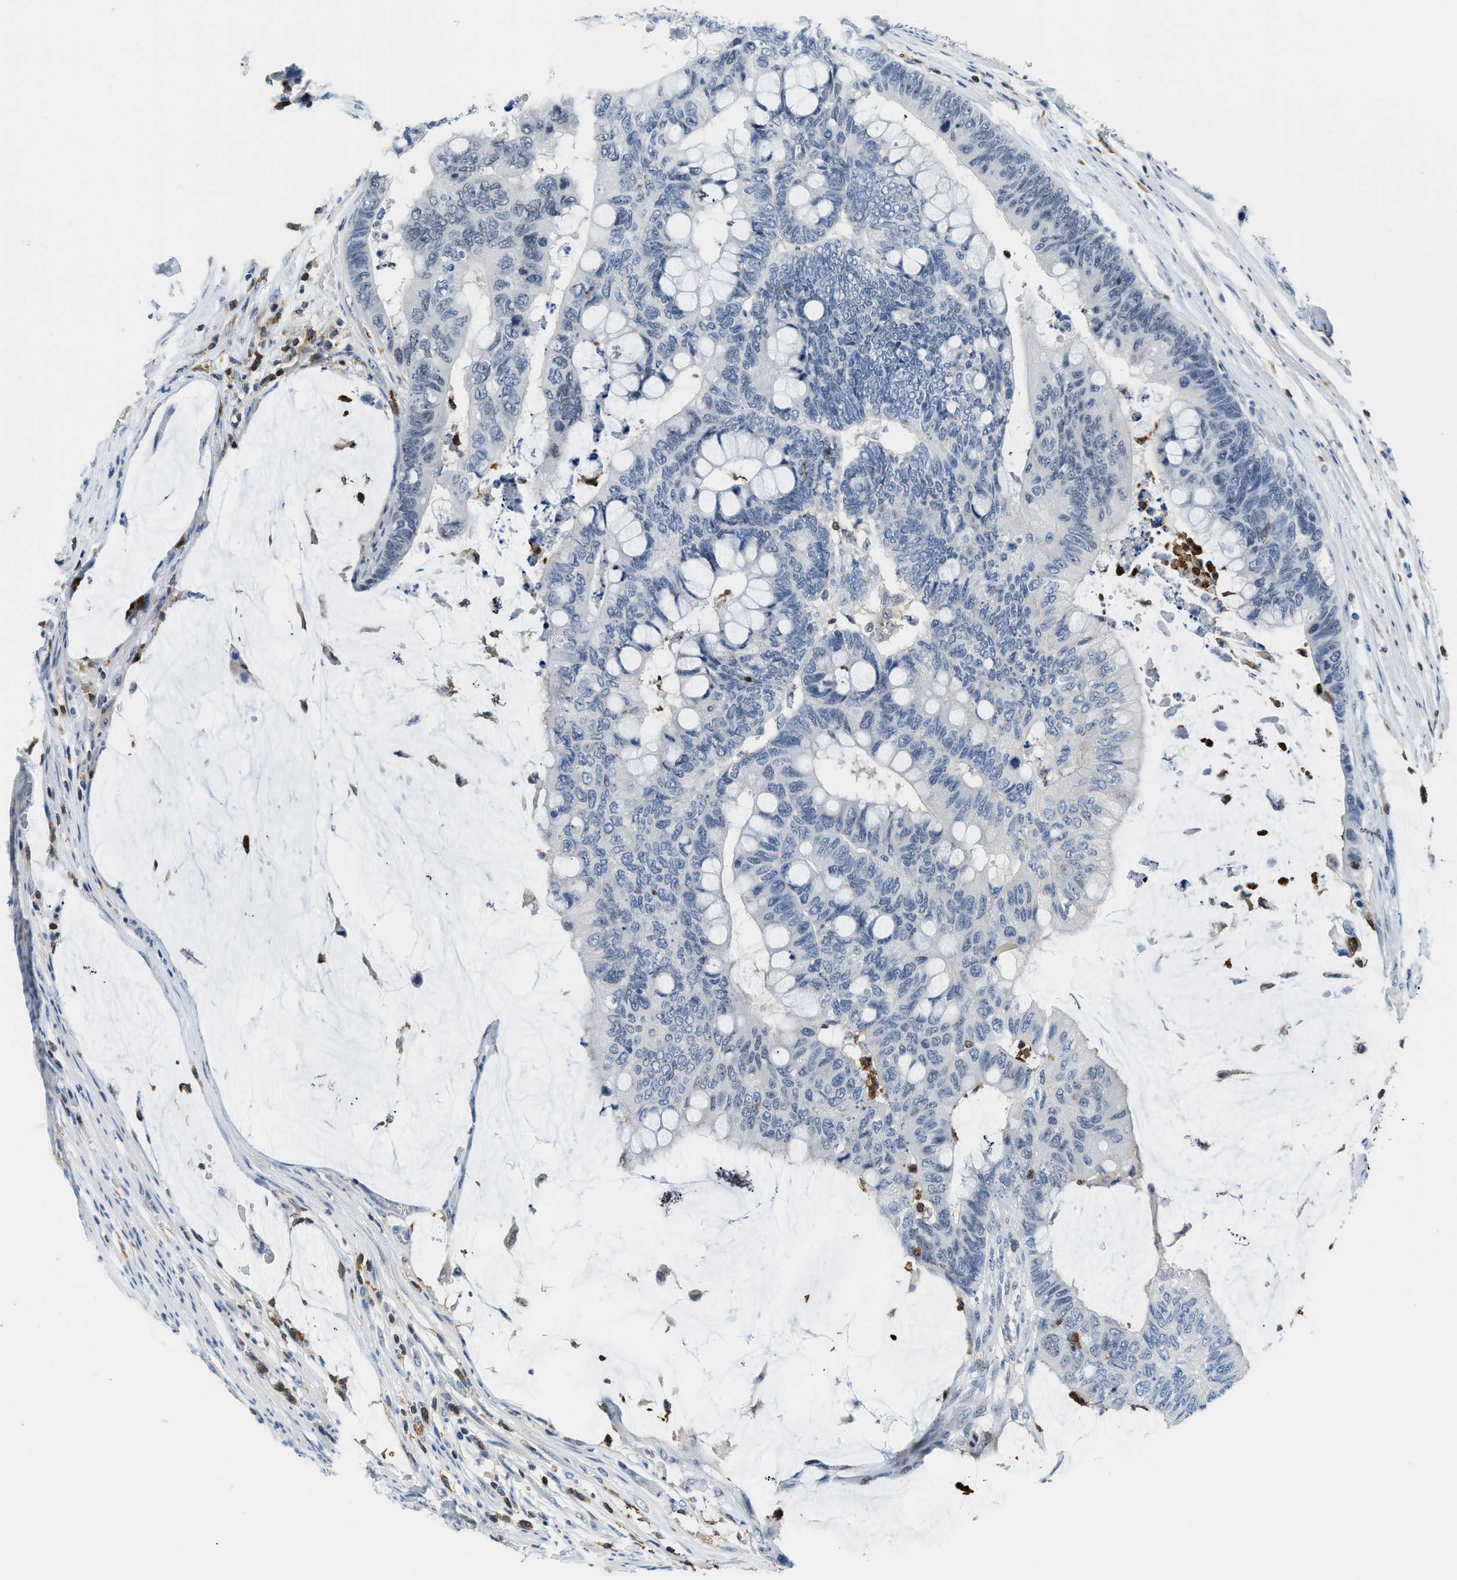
{"staining": {"intensity": "negative", "quantity": "none", "location": "none"}, "tissue": "colorectal cancer", "cell_type": "Tumor cells", "image_type": "cancer", "snomed": [{"axis": "morphology", "description": "Normal tissue, NOS"}, {"axis": "morphology", "description": "Adenocarcinoma, NOS"}, {"axis": "topography", "description": "Rectum"}], "caption": "A histopathology image of adenocarcinoma (colorectal) stained for a protein reveals no brown staining in tumor cells.", "gene": "FAM151A", "patient": {"sex": "male", "age": 92}}